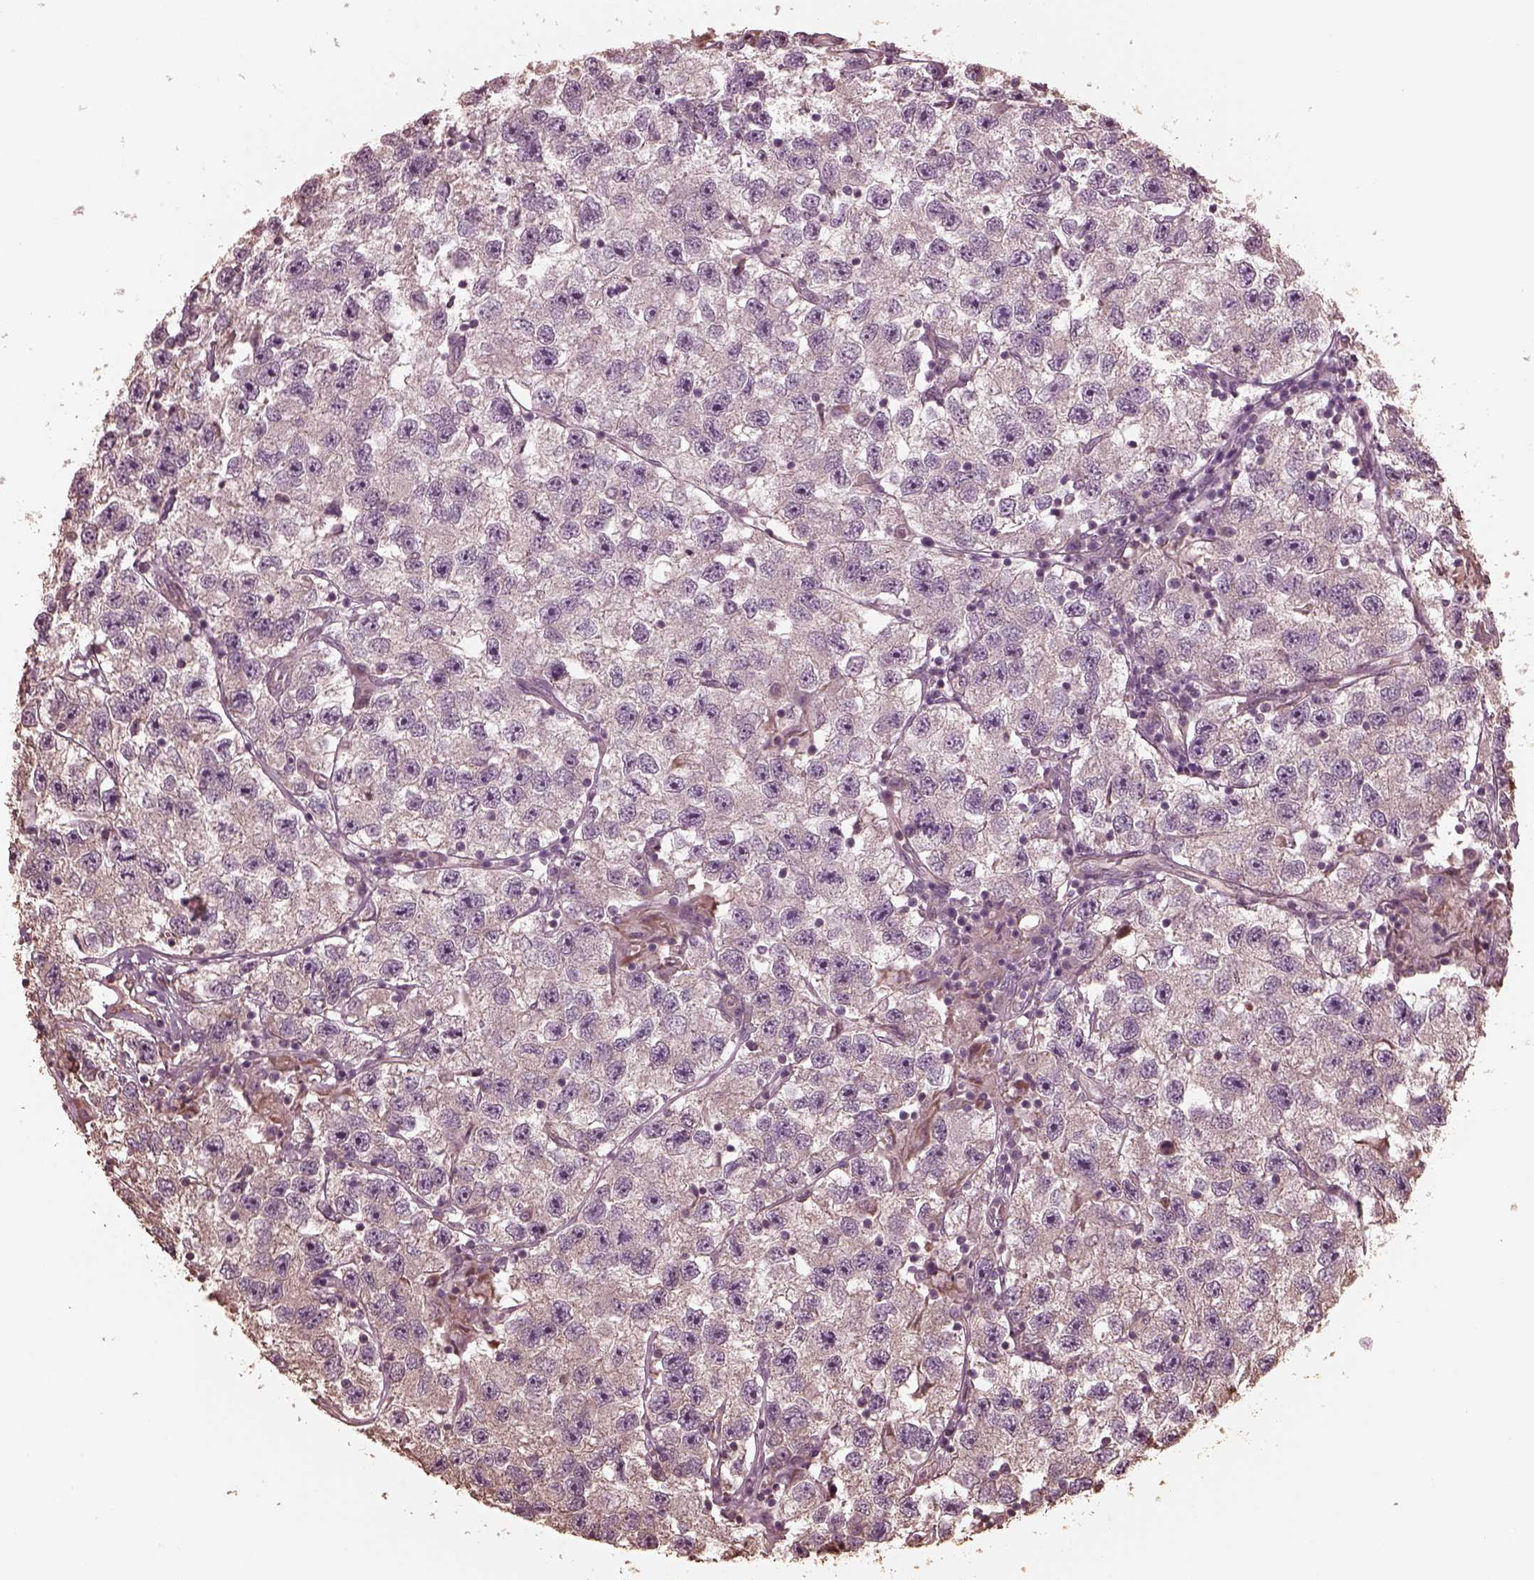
{"staining": {"intensity": "negative", "quantity": "none", "location": "none"}, "tissue": "testis cancer", "cell_type": "Tumor cells", "image_type": "cancer", "snomed": [{"axis": "morphology", "description": "Seminoma, NOS"}, {"axis": "topography", "description": "Testis"}], "caption": "High power microscopy micrograph of an IHC histopathology image of testis seminoma, revealing no significant expression in tumor cells.", "gene": "GTPBP1", "patient": {"sex": "male", "age": 26}}